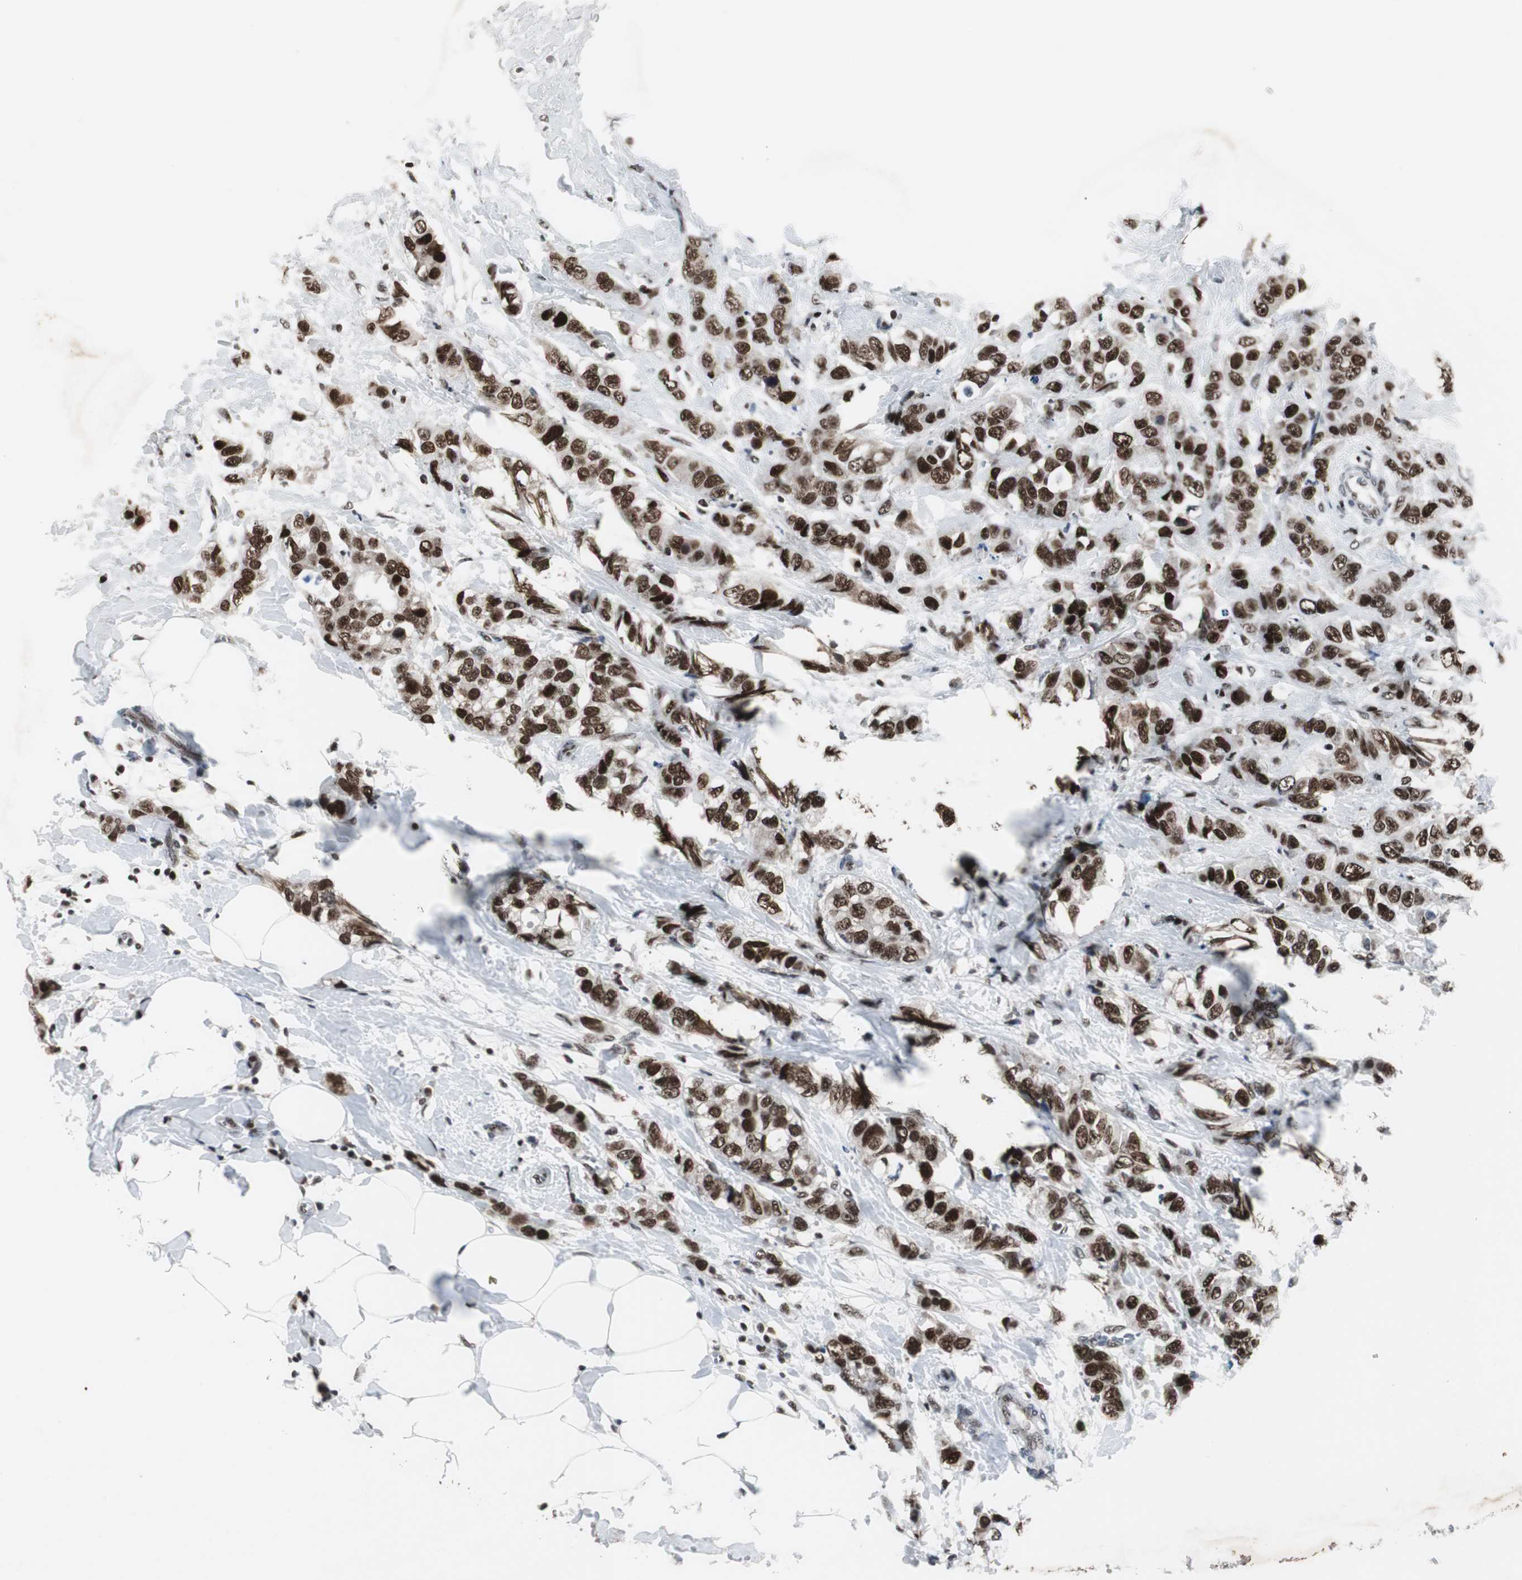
{"staining": {"intensity": "strong", "quantity": ">75%", "location": "nuclear"}, "tissue": "breast cancer", "cell_type": "Tumor cells", "image_type": "cancer", "snomed": [{"axis": "morphology", "description": "Normal tissue, NOS"}, {"axis": "morphology", "description": "Duct carcinoma"}, {"axis": "topography", "description": "Breast"}], "caption": "Brown immunohistochemical staining in breast cancer (infiltrating ductal carcinoma) displays strong nuclear expression in approximately >75% of tumor cells.", "gene": "RAD9A", "patient": {"sex": "female", "age": 50}}